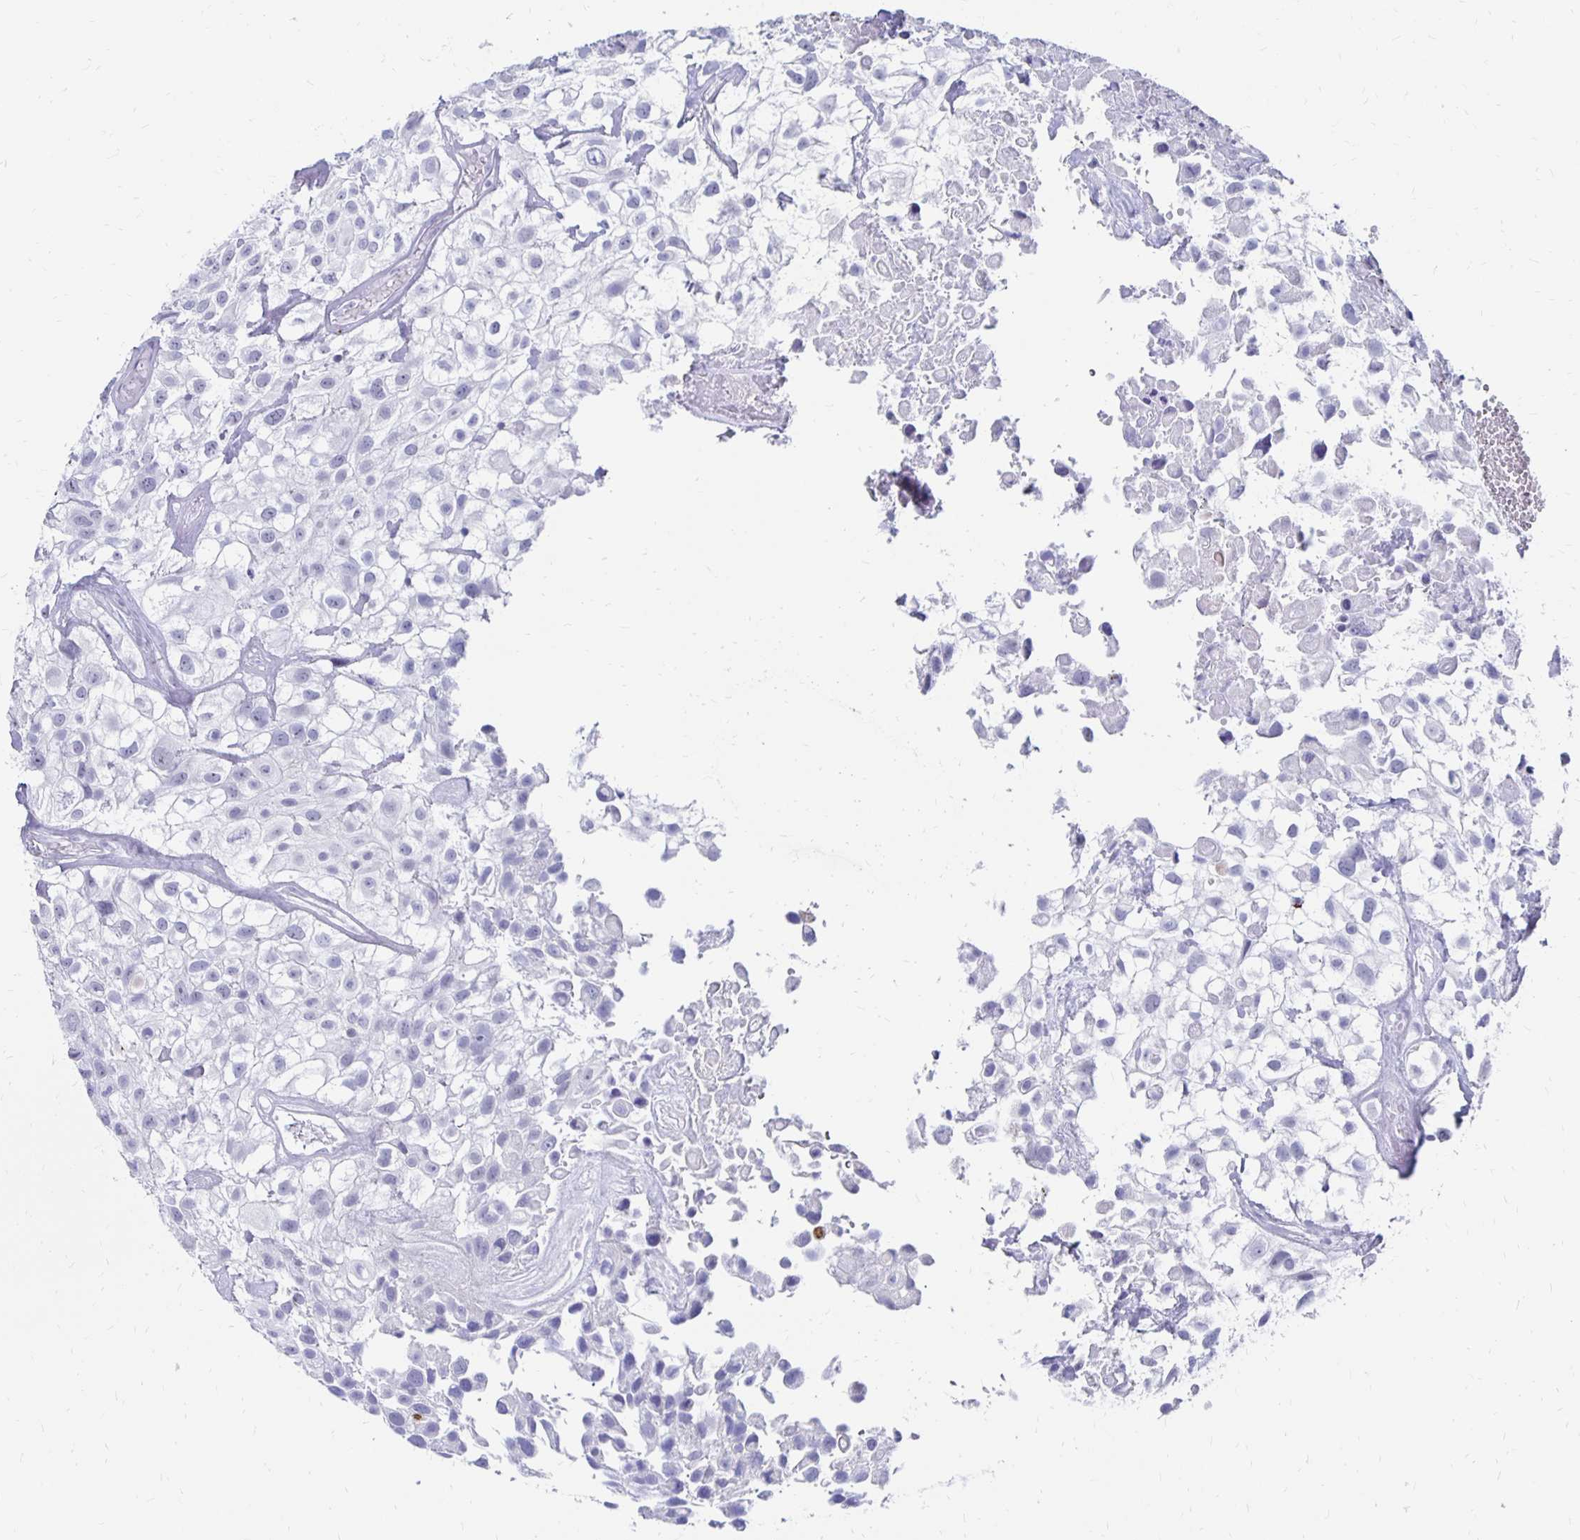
{"staining": {"intensity": "negative", "quantity": "none", "location": "none"}, "tissue": "urothelial cancer", "cell_type": "Tumor cells", "image_type": "cancer", "snomed": [{"axis": "morphology", "description": "Urothelial carcinoma, High grade"}, {"axis": "topography", "description": "Urinary bladder"}], "caption": "High-grade urothelial carcinoma was stained to show a protein in brown. There is no significant staining in tumor cells. Brightfield microscopy of IHC stained with DAB (3,3'-diaminobenzidine) (brown) and hematoxylin (blue), captured at high magnification.", "gene": "SYT2", "patient": {"sex": "male", "age": 56}}